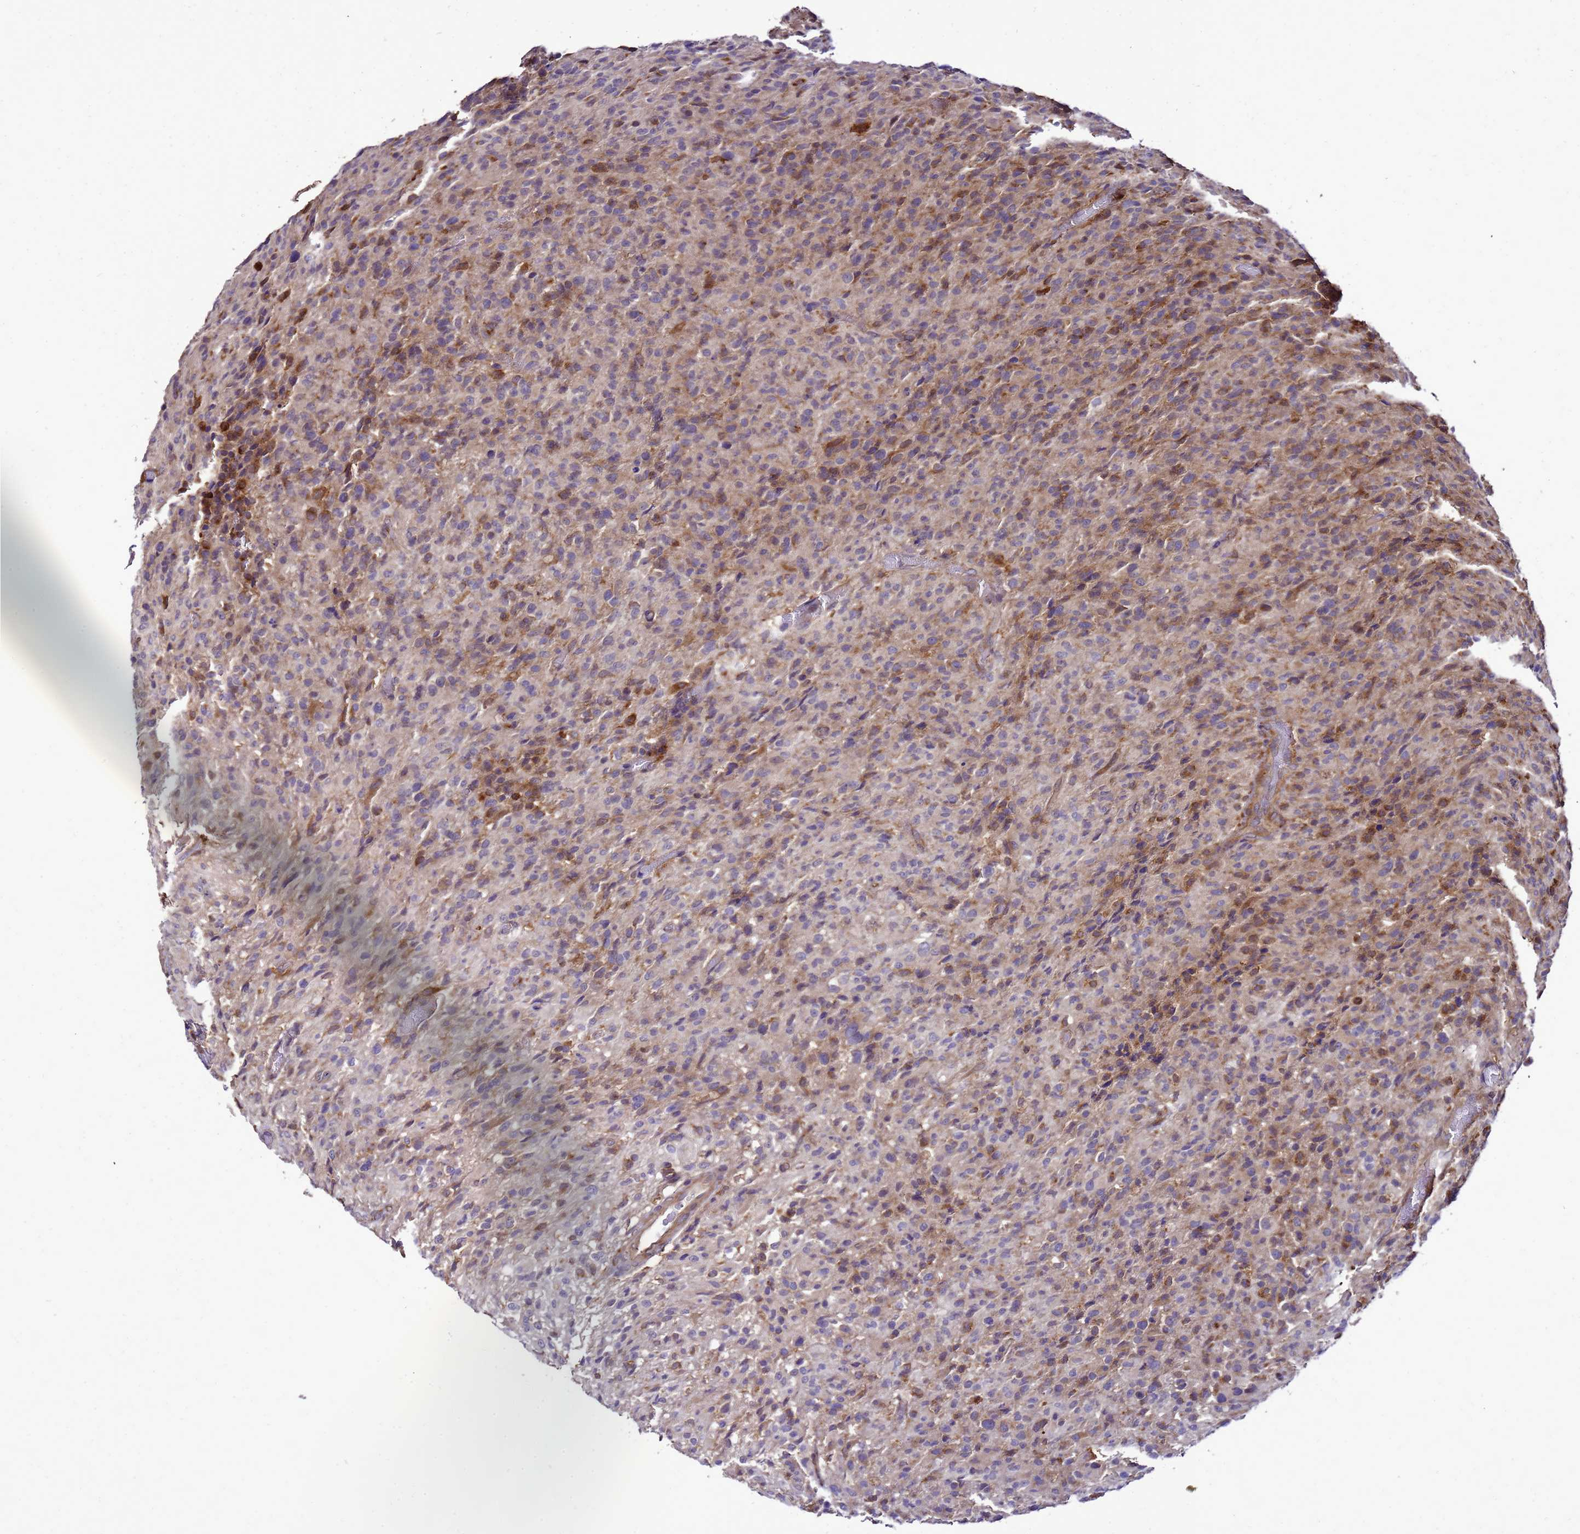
{"staining": {"intensity": "moderate", "quantity": "25%-75%", "location": "cytoplasmic/membranous"}, "tissue": "glioma", "cell_type": "Tumor cells", "image_type": "cancer", "snomed": [{"axis": "morphology", "description": "Glioma, malignant, High grade"}, {"axis": "topography", "description": "Brain"}], "caption": "Immunohistochemical staining of human glioma exhibits medium levels of moderate cytoplasmic/membranous protein staining in approximately 25%-75% of tumor cells. (brown staining indicates protein expression, while blue staining denotes nuclei).", "gene": "TRABD", "patient": {"sex": "female", "age": 57}}